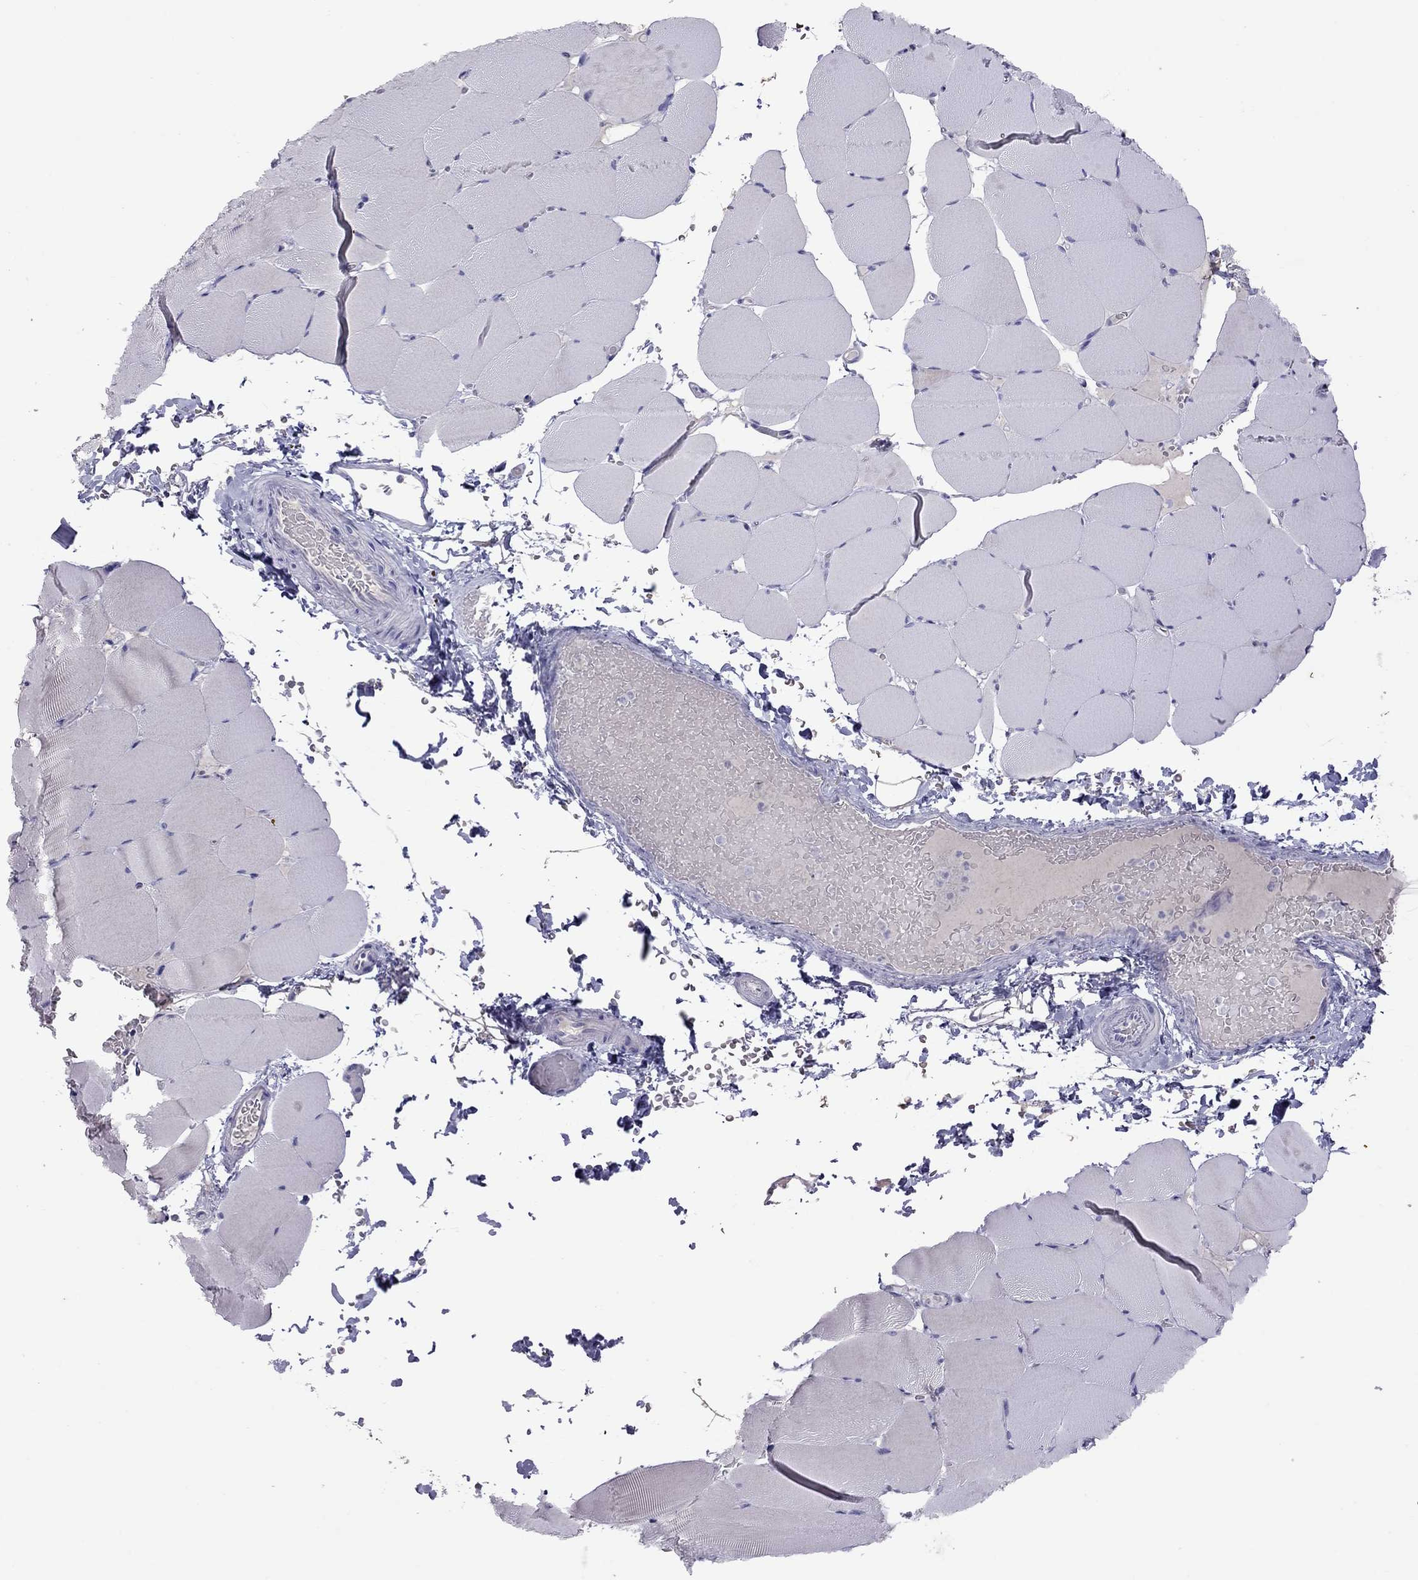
{"staining": {"intensity": "negative", "quantity": "none", "location": "none"}, "tissue": "skeletal muscle", "cell_type": "Myocytes", "image_type": "normal", "snomed": [{"axis": "morphology", "description": "Normal tissue, NOS"}, {"axis": "topography", "description": "Skeletal muscle"}], "caption": "The histopathology image displays no staining of myocytes in unremarkable skeletal muscle. The staining was performed using DAB (3,3'-diaminobenzidine) to visualize the protein expression in brown, while the nuclei were stained in blue with hematoxylin (Magnification: 20x).", "gene": "MUC16", "patient": {"sex": "female", "age": 37}}